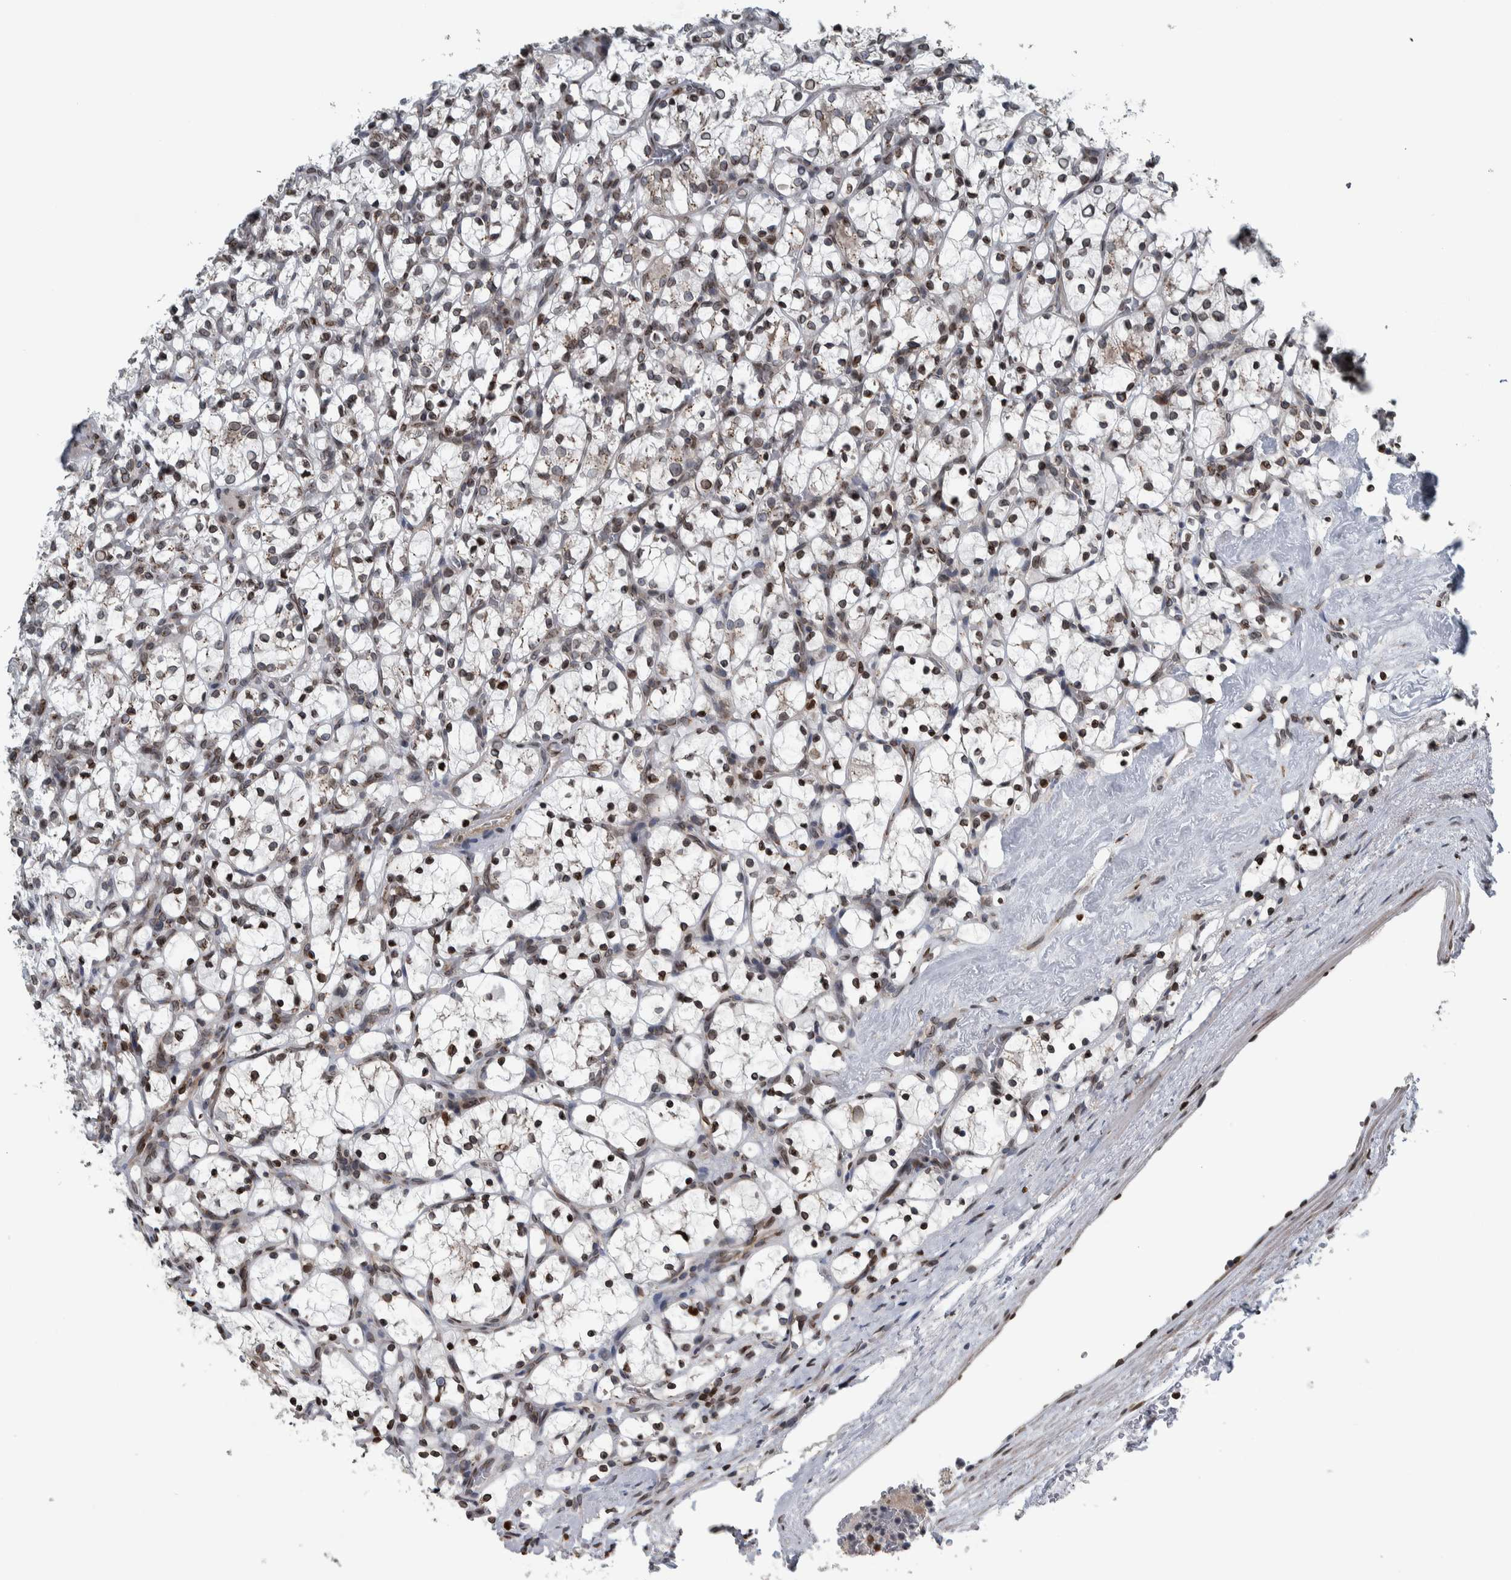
{"staining": {"intensity": "weak", "quantity": "25%-75%", "location": "cytoplasmic/membranous,nuclear"}, "tissue": "renal cancer", "cell_type": "Tumor cells", "image_type": "cancer", "snomed": [{"axis": "morphology", "description": "Adenocarcinoma, NOS"}, {"axis": "topography", "description": "Kidney"}], "caption": "Protein staining reveals weak cytoplasmic/membranous and nuclear positivity in about 25%-75% of tumor cells in renal cancer (adenocarcinoma). Immunohistochemistry stains the protein in brown and the nuclei are stained blue.", "gene": "FAM135B", "patient": {"sex": "female", "age": 69}}